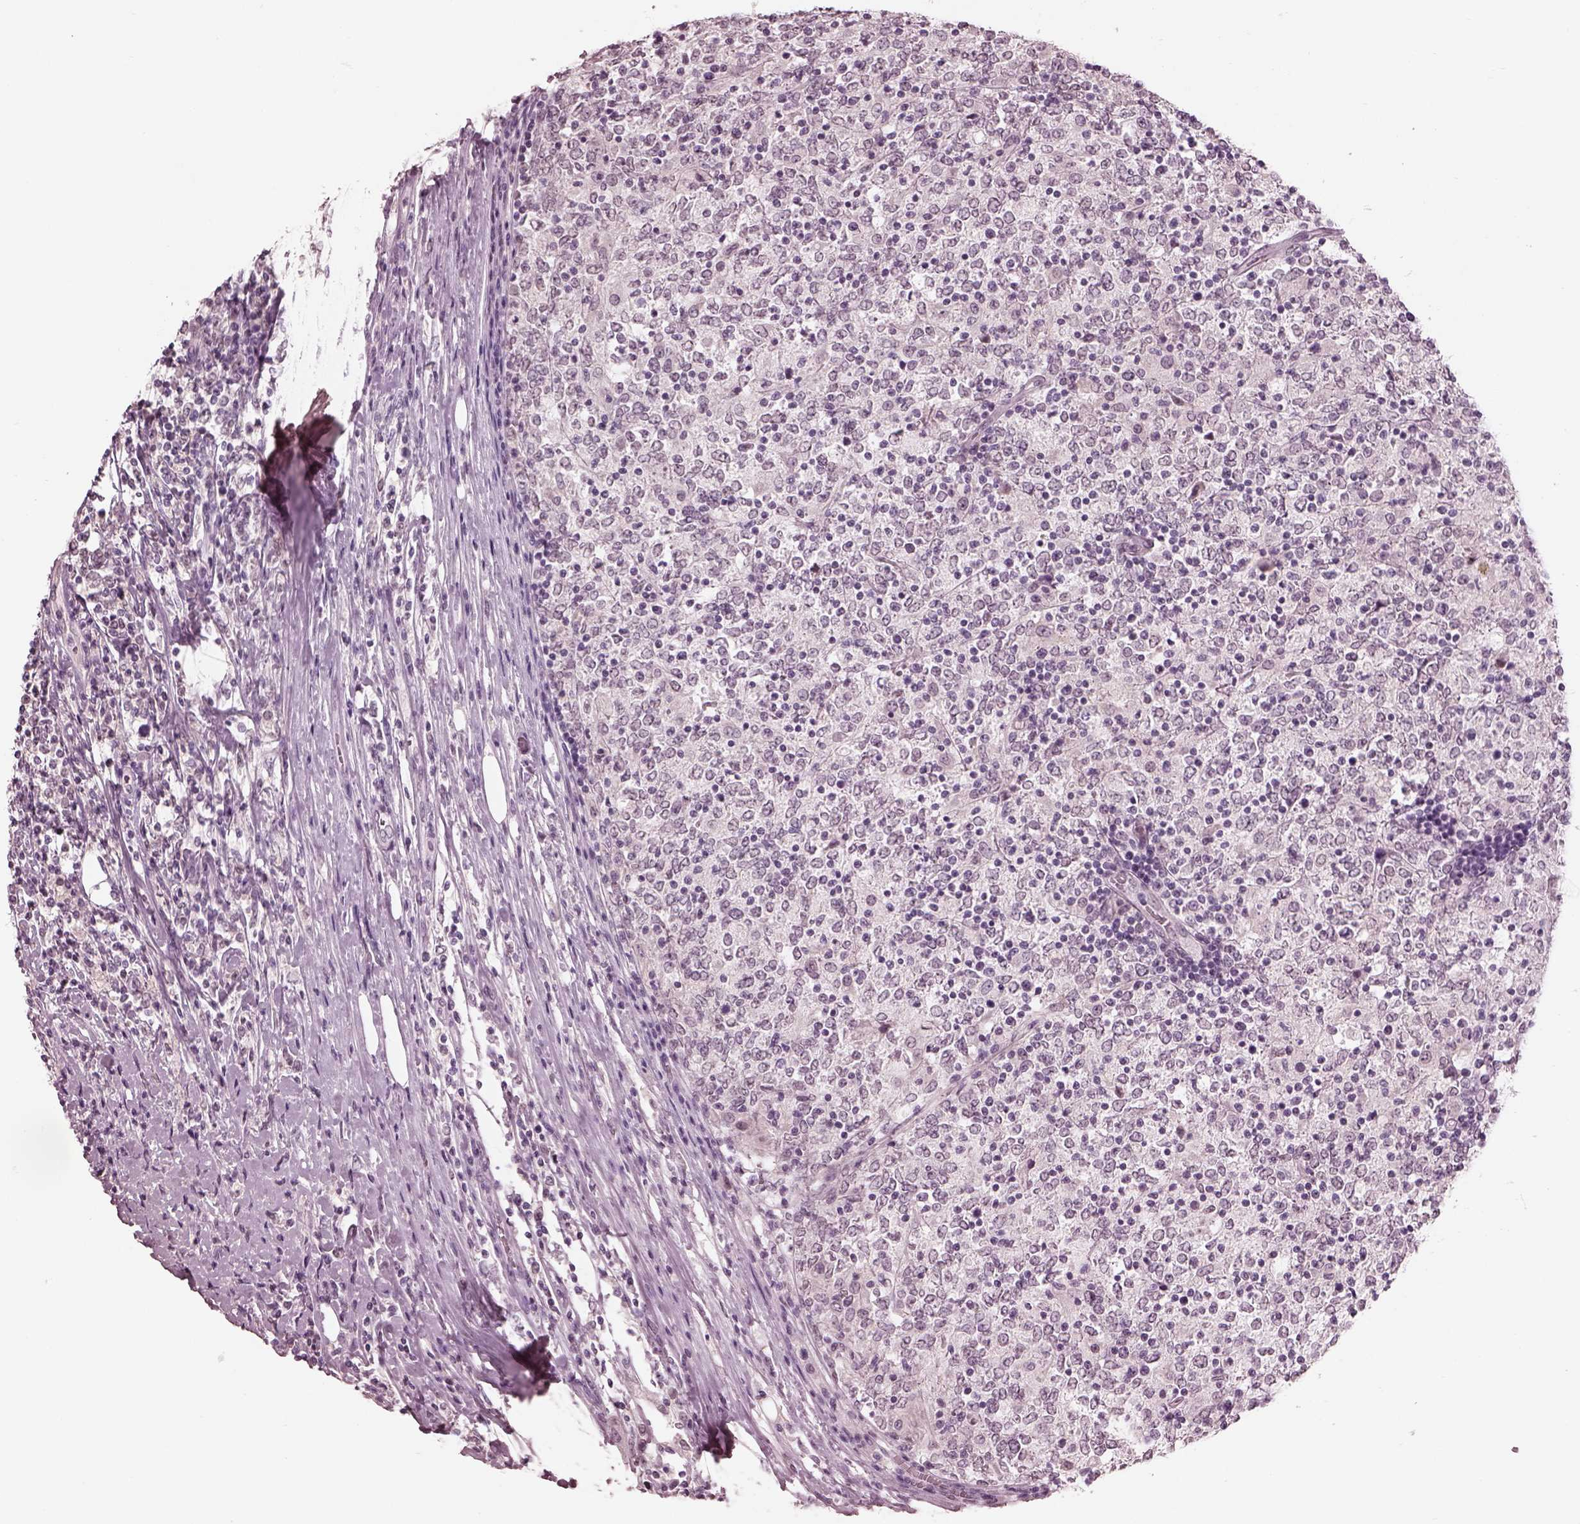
{"staining": {"intensity": "negative", "quantity": "none", "location": "none"}, "tissue": "lymphoma", "cell_type": "Tumor cells", "image_type": "cancer", "snomed": [{"axis": "morphology", "description": "Malignant lymphoma, non-Hodgkin's type, High grade"}, {"axis": "topography", "description": "Lymph node"}], "caption": "This is an immunohistochemistry (IHC) histopathology image of lymphoma. There is no staining in tumor cells.", "gene": "GARIN4", "patient": {"sex": "female", "age": 84}}